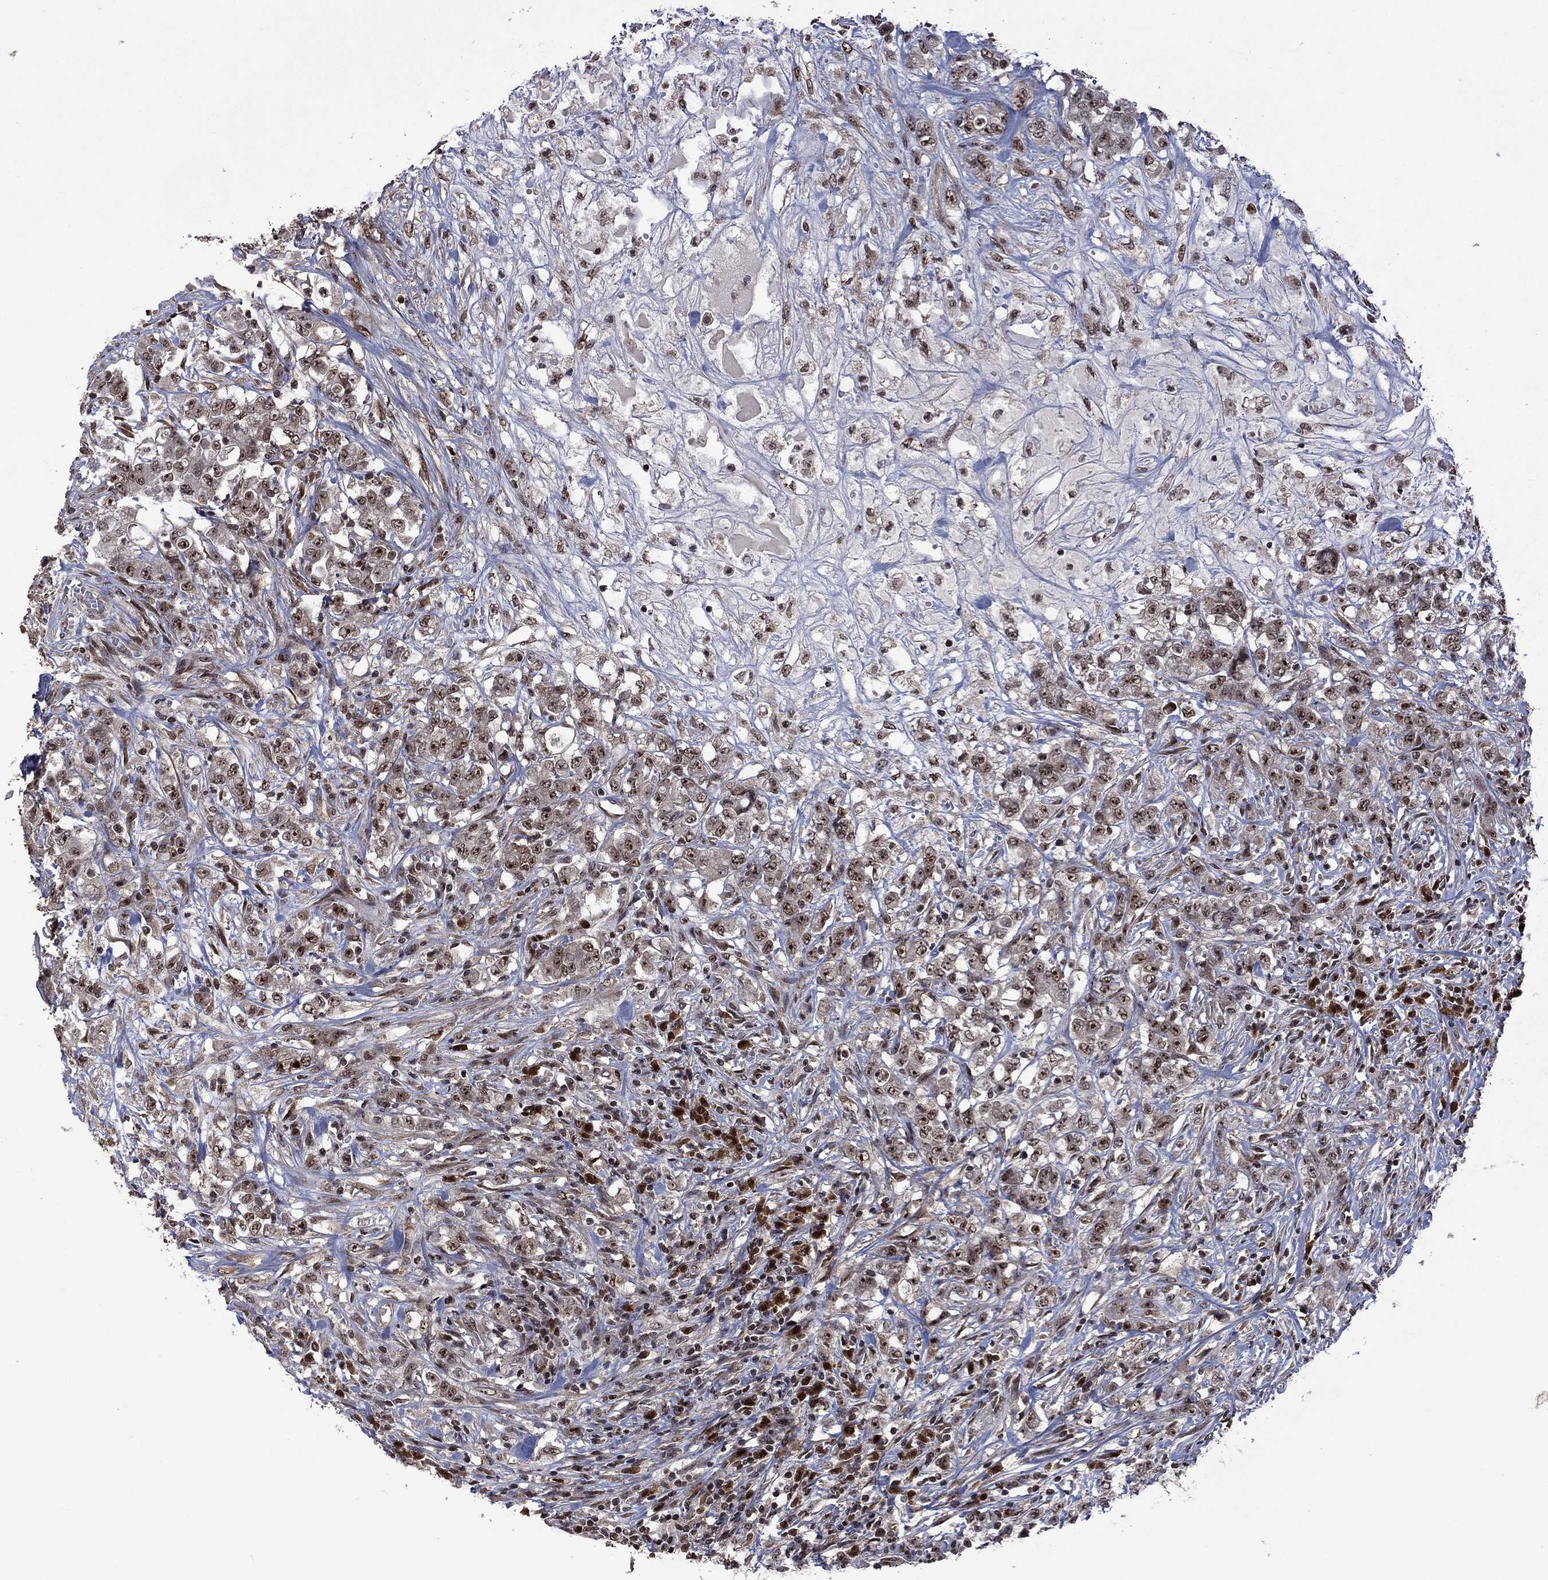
{"staining": {"intensity": "moderate", "quantity": "25%-75%", "location": "nuclear"}, "tissue": "colorectal cancer", "cell_type": "Tumor cells", "image_type": "cancer", "snomed": [{"axis": "morphology", "description": "Adenocarcinoma, NOS"}, {"axis": "topography", "description": "Colon"}], "caption": "Immunohistochemical staining of human colorectal adenocarcinoma displays moderate nuclear protein positivity in about 25%-75% of tumor cells.", "gene": "FBL", "patient": {"sex": "female", "age": 48}}